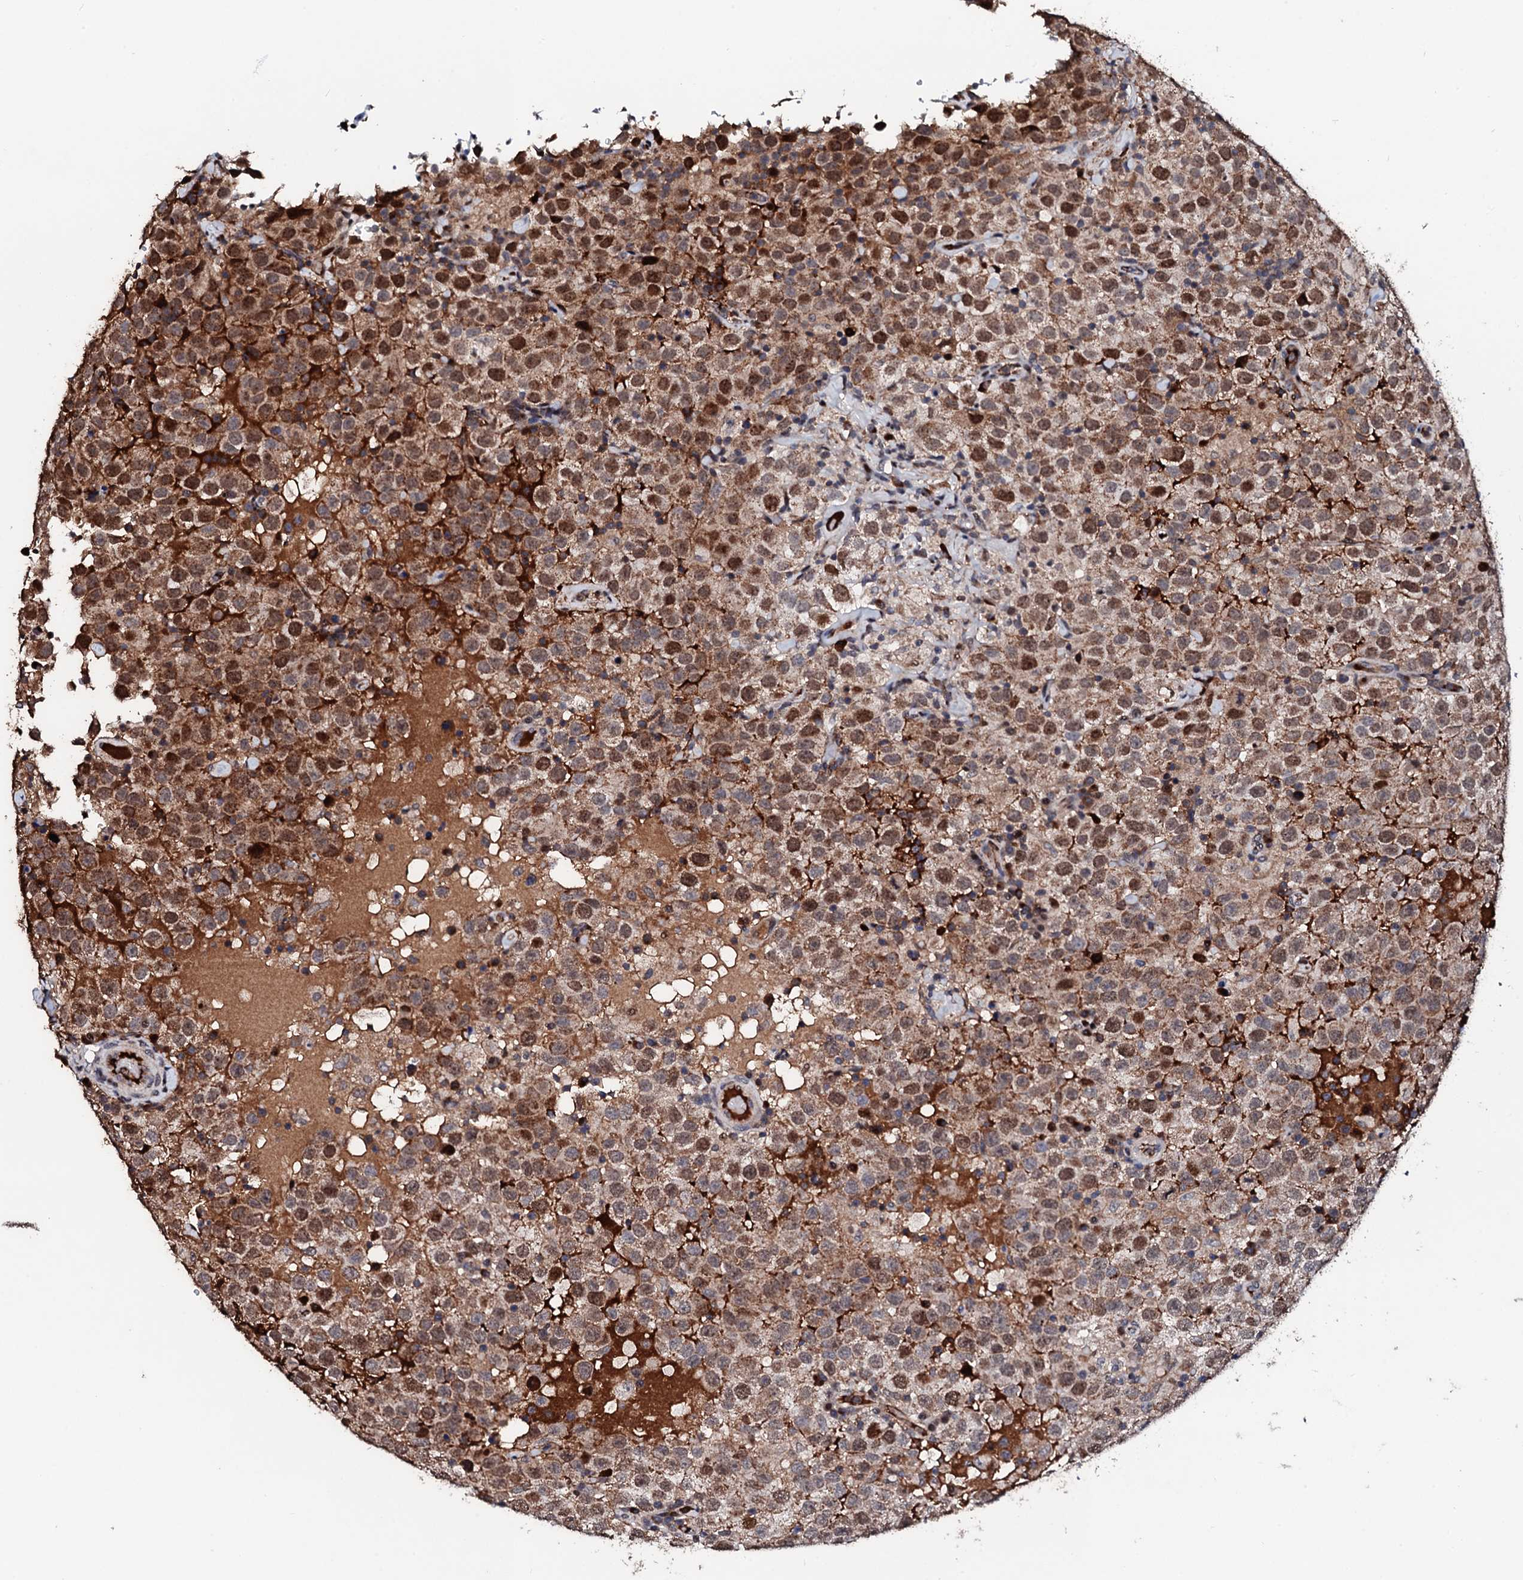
{"staining": {"intensity": "moderate", "quantity": ">75%", "location": "nuclear"}, "tissue": "testis cancer", "cell_type": "Tumor cells", "image_type": "cancer", "snomed": [{"axis": "morphology", "description": "Seminoma, NOS"}, {"axis": "topography", "description": "Testis"}], "caption": "Immunohistochemistry staining of testis cancer (seminoma), which displays medium levels of moderate nuclear positivity in approximately >75% of tumor cells indicating moderate nuclear protein positivity. The staining was performed using DAB (brown) for protein detection and nuclei were counterstained in hematoxylin (blue).", "gene": "KIF18A", "patient": {"sex": "male", "age": 41}}